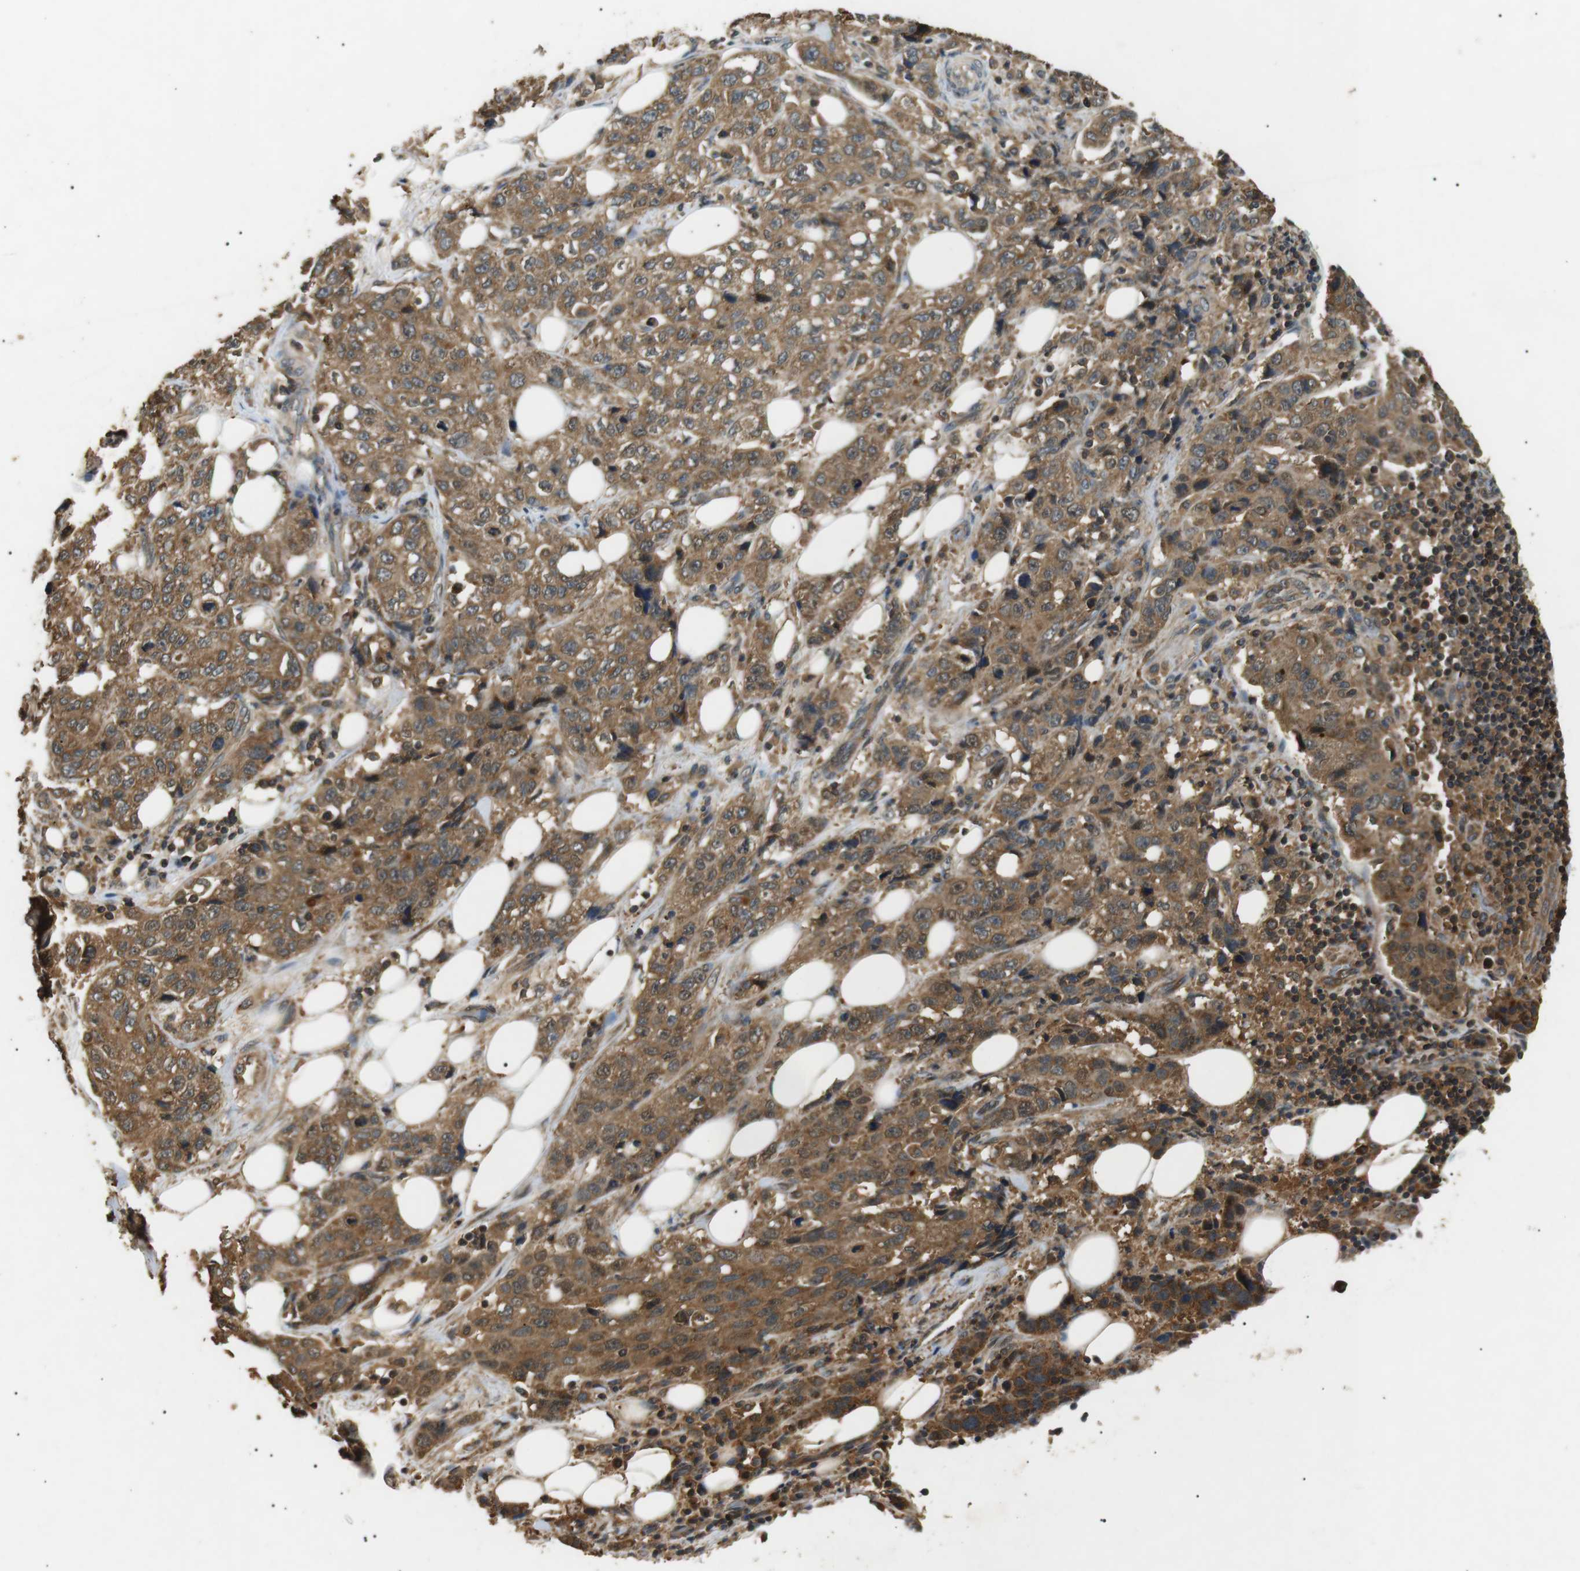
{"staining": {"intensity": "moderate", "quantity": ">75%", "location": "cytoplasmic/membranous"}, "tissue": "stomach cancer", "cell_type": "Tumor cells", "image_type": "cancer", "snomed": [{"axis": "morphology", "description": "Adenocarcinoma, NOS"}, {"axis": "topography", "description": "Stomach"}], "caption": "A high-resolution image shows immunohistochemistry (IHC) staining of stomach cancer (adenocarcinoma), which reveals moderate cytoplasmic/membranous staining in approximately >75% of tumor cells.", "gene": "TBC1D15", "patient": {"sex": "male", "age": 48}}